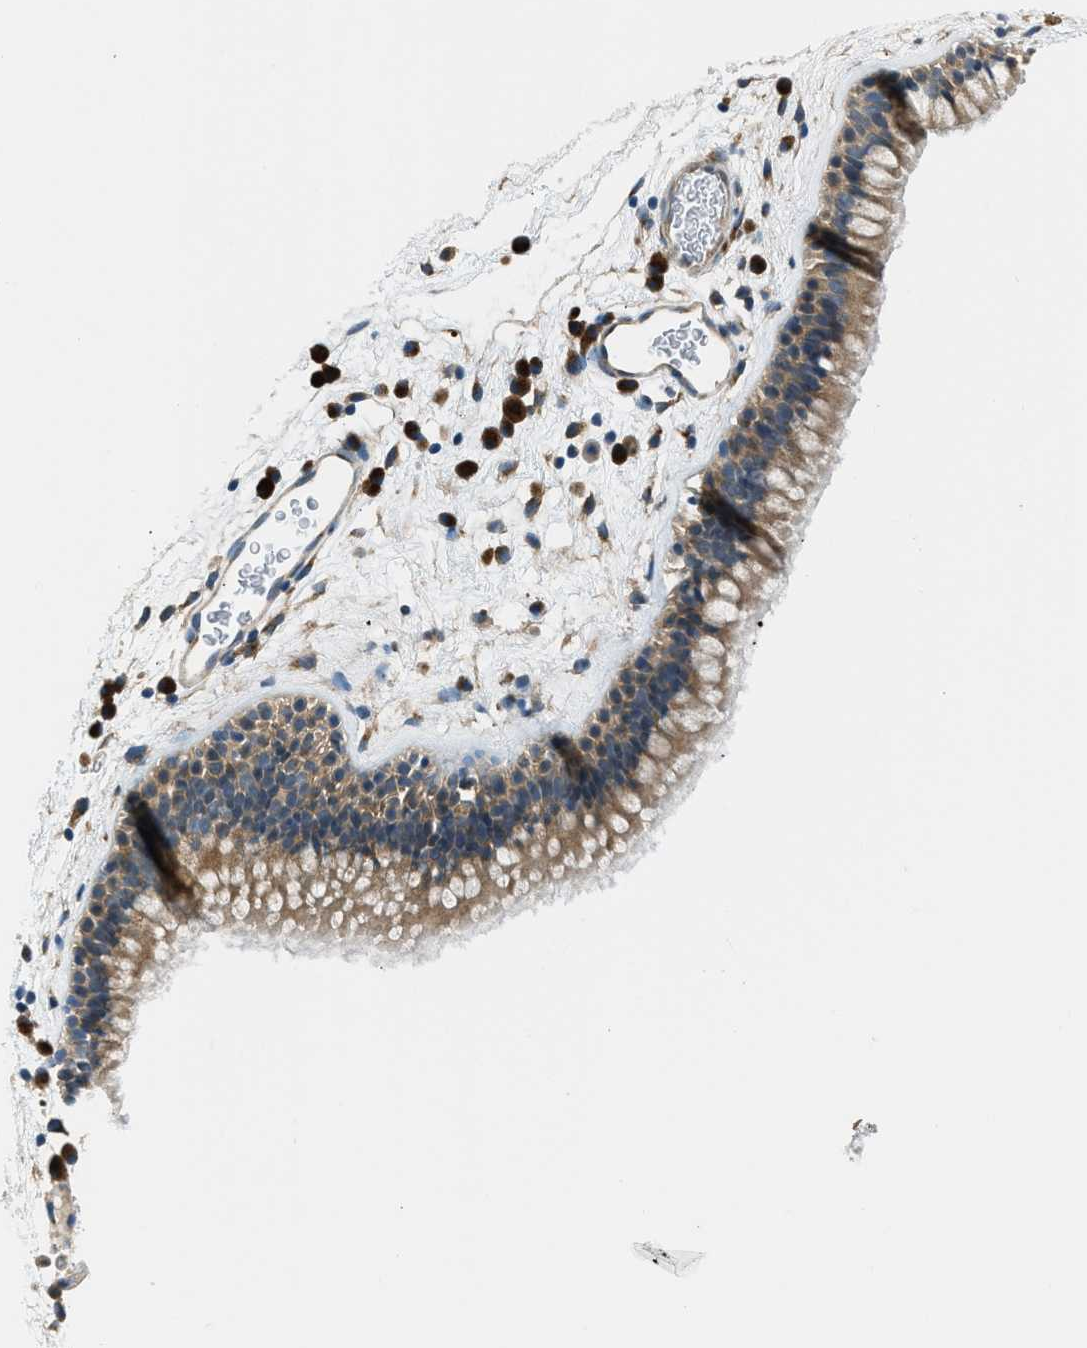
{"staining": {"intensity": "moderate", "quantity": ">75%", "location": "cytoplasmic/membranous"}, "tissue": "nasopharynx", "cell_type": "Respiratory epithelial cells", "image_type": "normal", "snomed": [{"axis": "morphology", "description": "Normal tissue, NOS"}, {"axis": "morphology", "description": "Inflammation, NOS"}, {"axis": "topography", "description": "Nasopharynx"}], "caption": "Moderate cytoplasmic/membranous protein staining is seen in about >75% of respiratory epithelial cells in nasopharynx.", "gene": "EDARADD", "patient": {"sex": "male", "age": 48}}